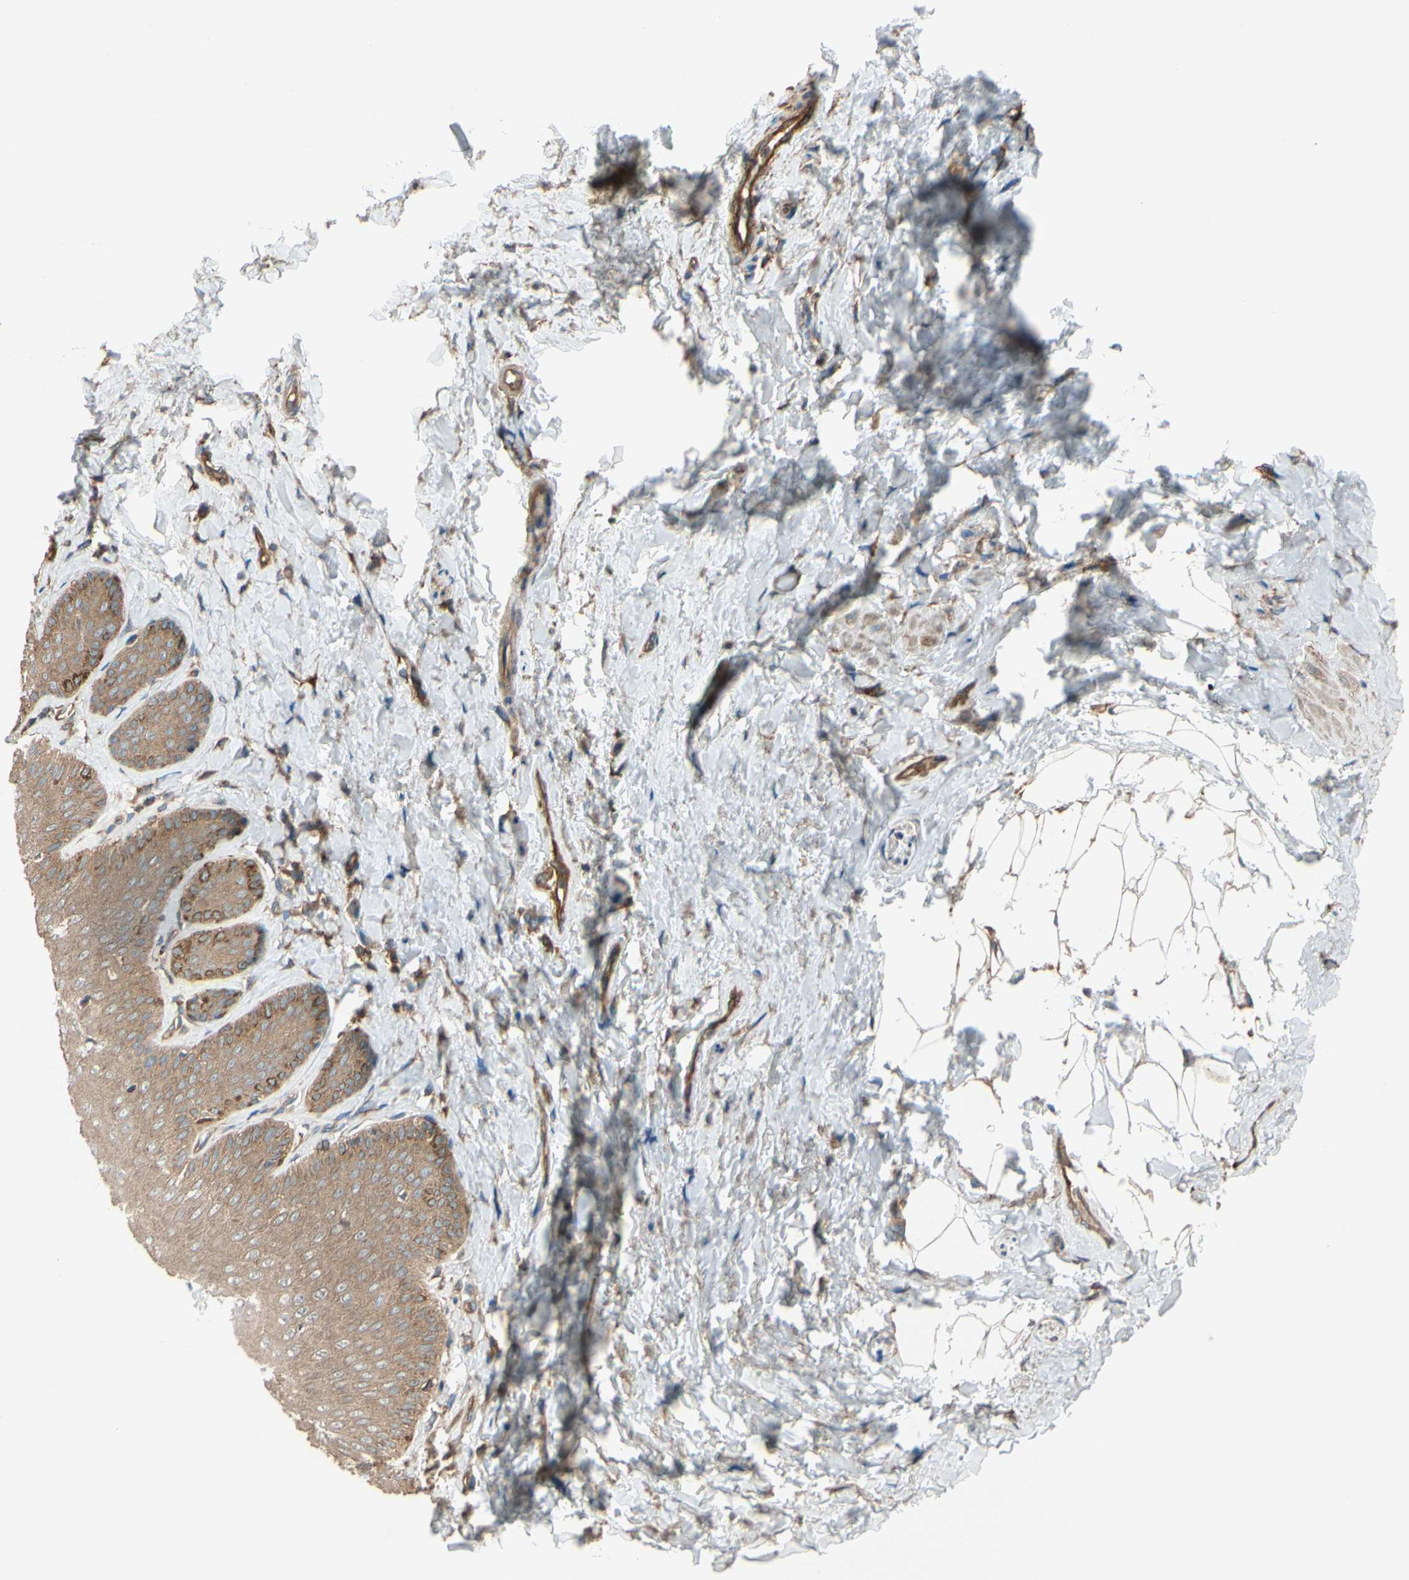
{"staining": {"intensity": "moderate", "quantity": "25%-75%", "location": "cytoplasmic/membranous"}, "tissue": "skin", "cell_type": "Epidermal cells", "image_type": "normal", "snomed": [{"axis": "morphology", "description": "Normal tissue, NOS"}, {"axis": "topography", "description": "Anal"}], "caption": "Benign skin reveals moderate cytoplasmic/membranous positivity in about 25%-75% of epidermal cells, visualized by immunohistochemistry.", "gene": "EPS15", "patient": {"sex": "male", "age": 69}}